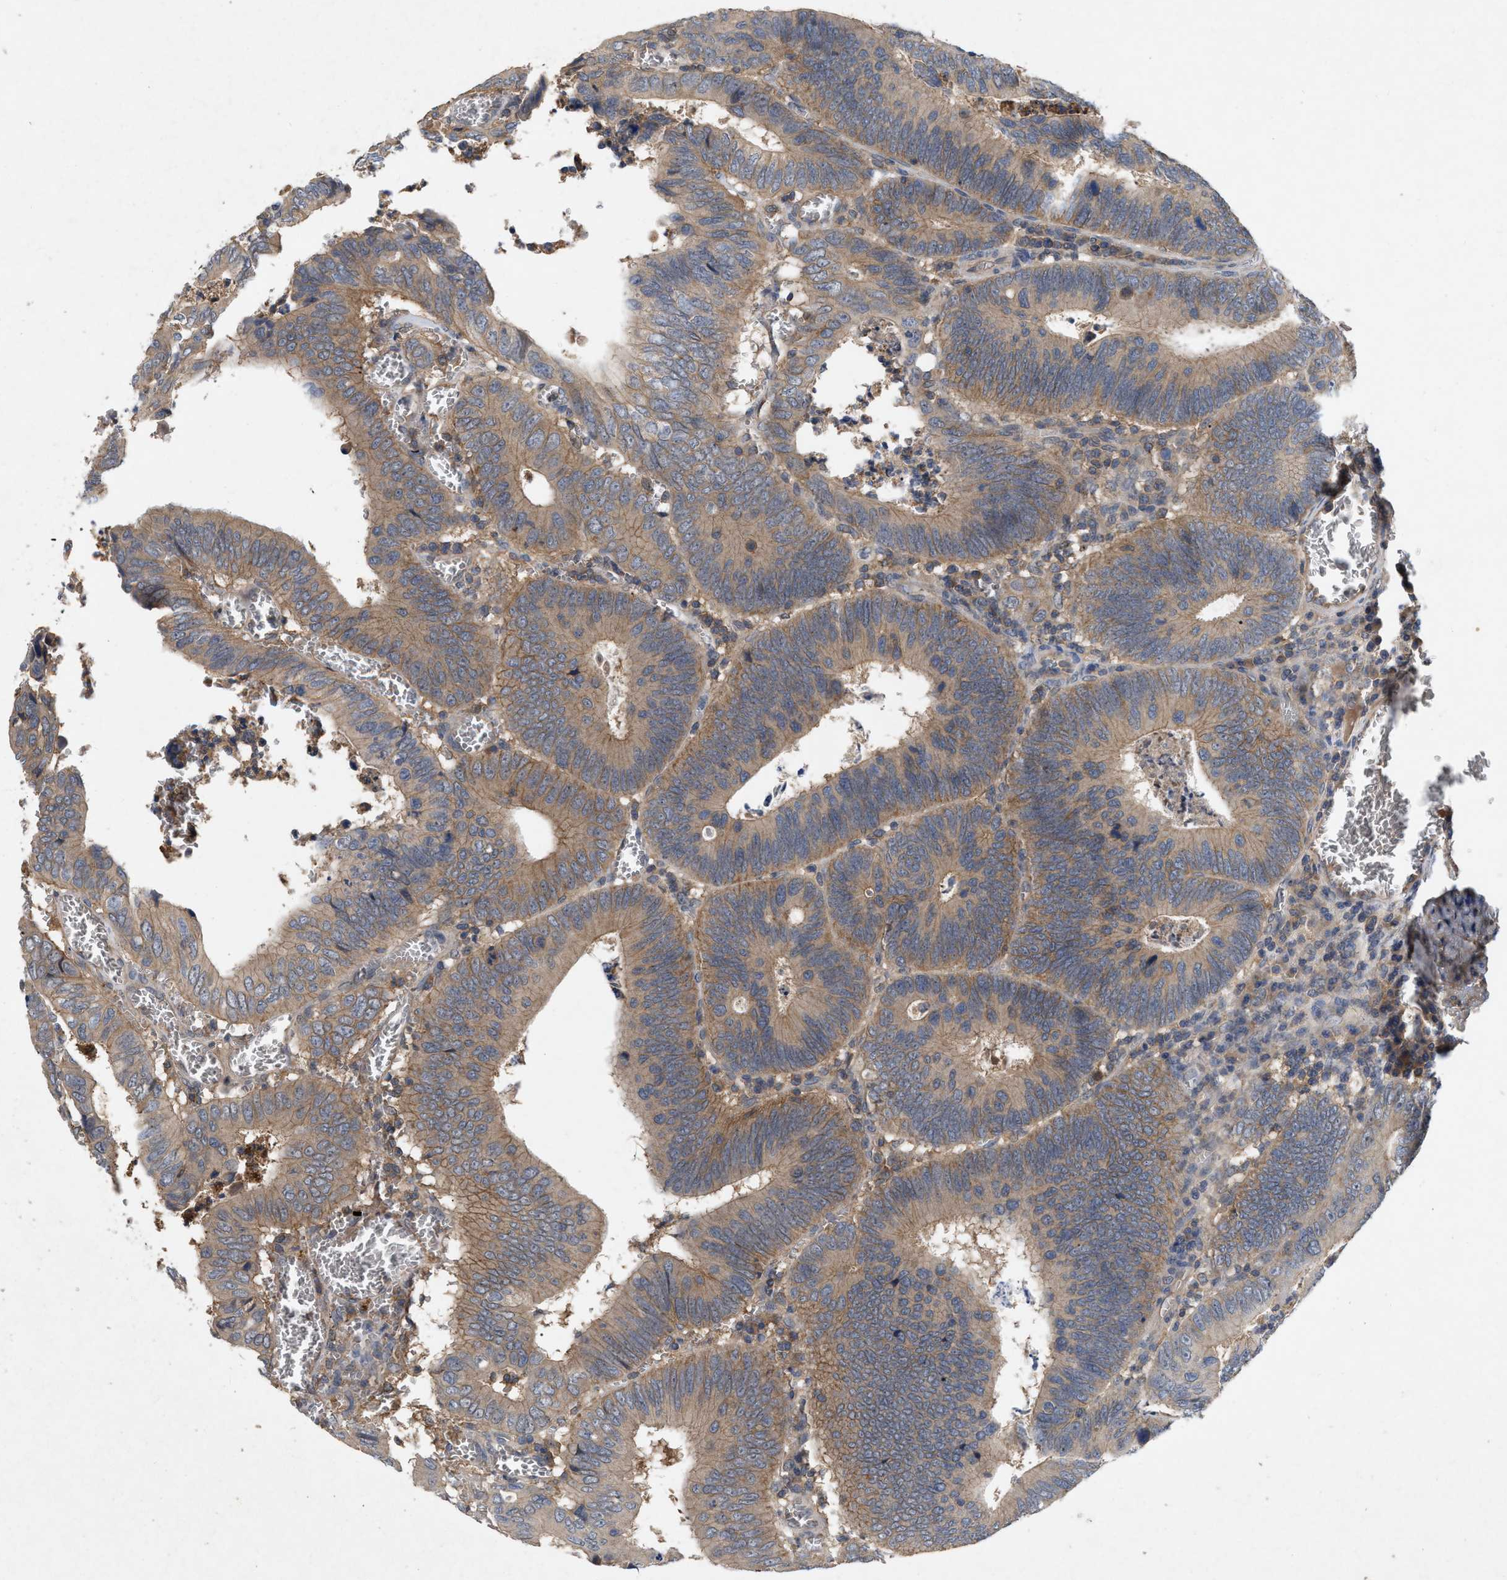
{"staining": {"intensity": "moderate", "quantity": ">75%", "location": "cytoplasmic/membranous"}, "tissue": "colorectal cancer", "cell_type": "Tumor cells", "image_type": "cancer", "snomed": [{"axis": "morphology", "description": "Inflammation, NOS"}, {"axis": "morphology", "description": "Adenocarcinoma, NOS"}, {"axis": "topography", "description": "Colon"}], "caption": "This histopathology image exhibits immunohistochemistry (IHC) staining of human colorectal adenocarcinoma, with medium moderate cytoplasmic/membranous staining in about >75% of tumor cells.", "gene": "LPAR2", "patient": {"sex": "male", "age": 72}}